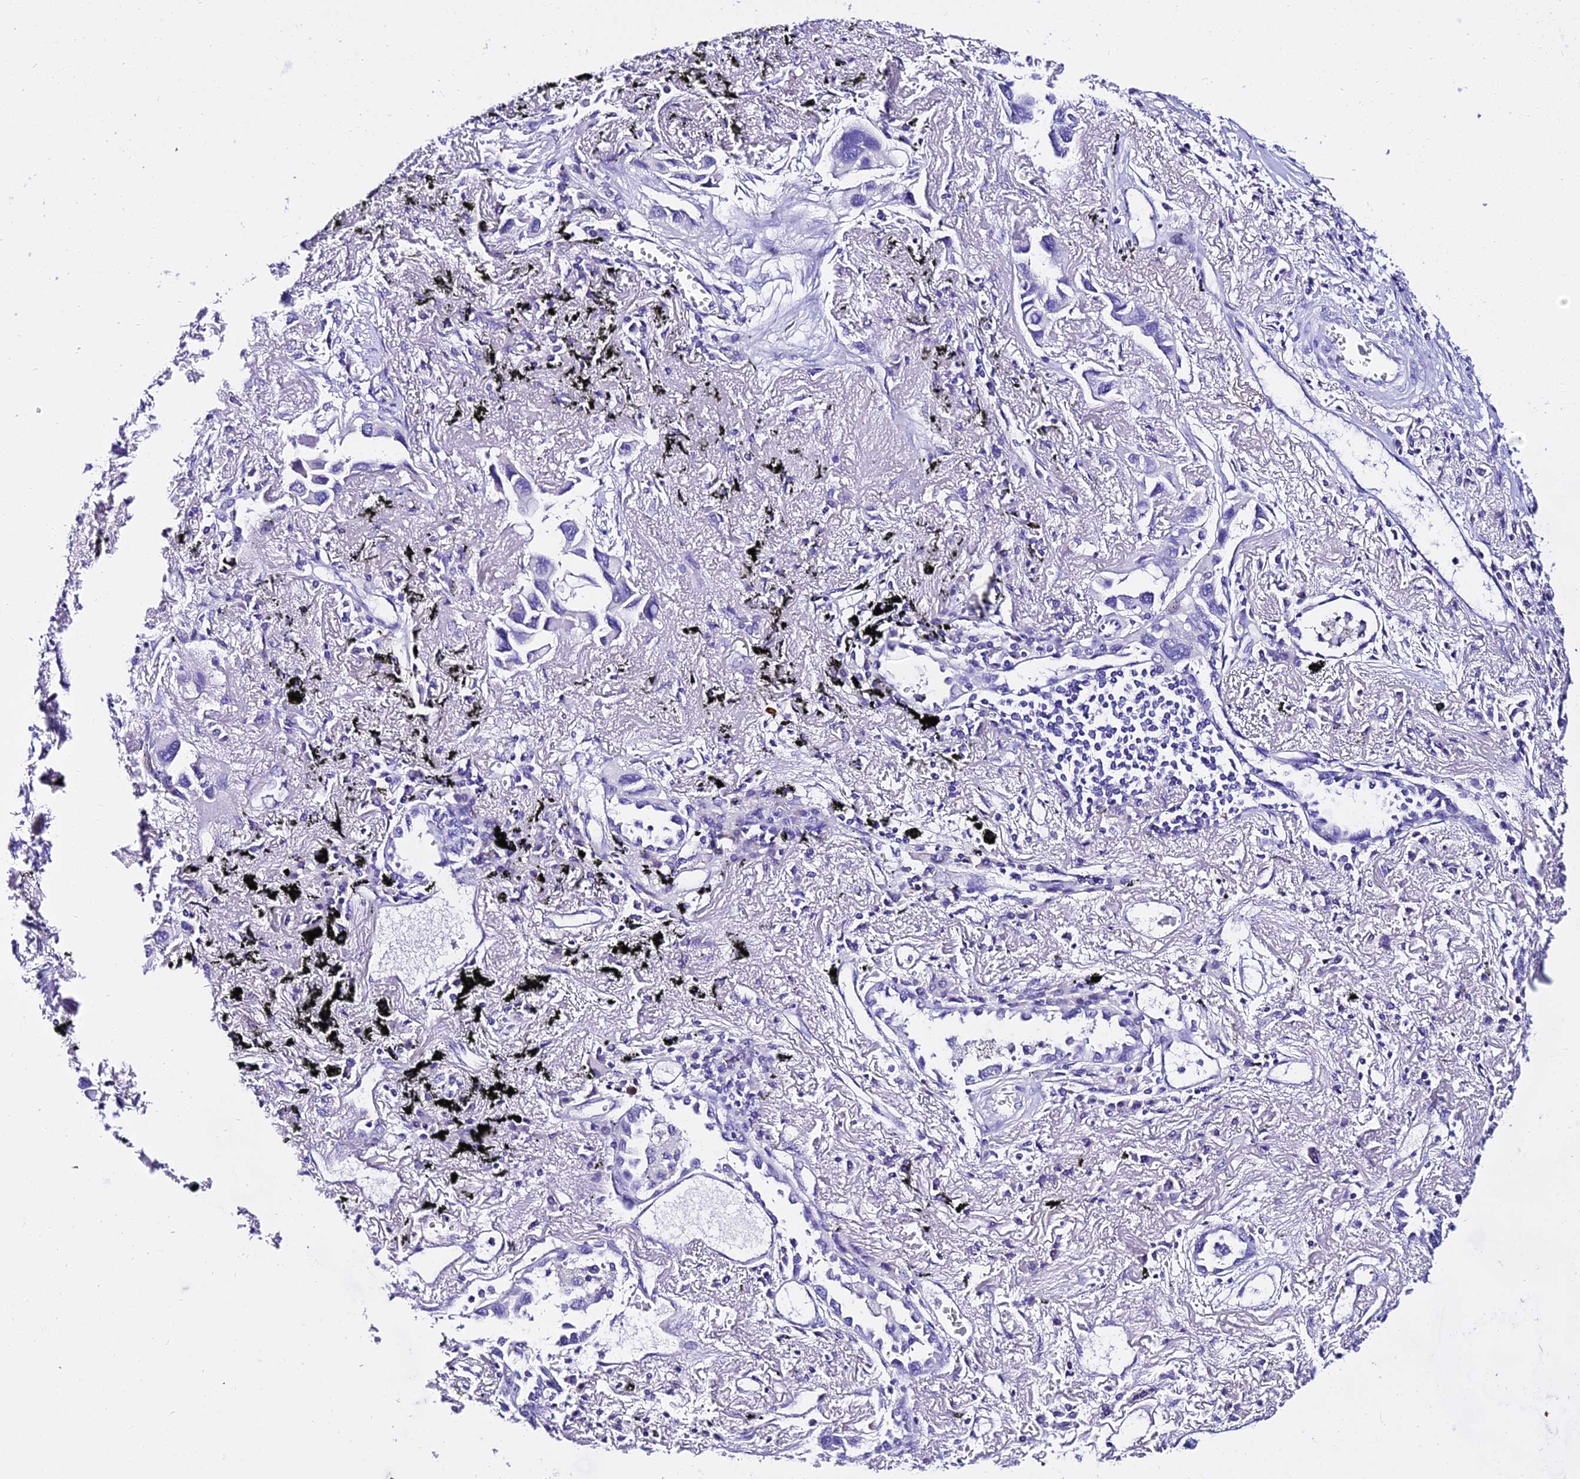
{"staining": {"intensity": "negative", "quantity": "none", "location": "none"}, "tissue": "lung cancer", "cell_type": "Tumor cells", "image_type": "cancer", "snomed": [{"axis": "morphology", "description": "Adenocarcinoma, NOS"}, {"axis": "topography", "description": "Lung"}], "caption": "This image is of lung cancer stained with IHC to label a protein in brown with the nuclei are counter-stained blue. There is no expression in tumor cells.", "gene": "DEFB106A", "patient": {"sex": "female", "age": 76}}